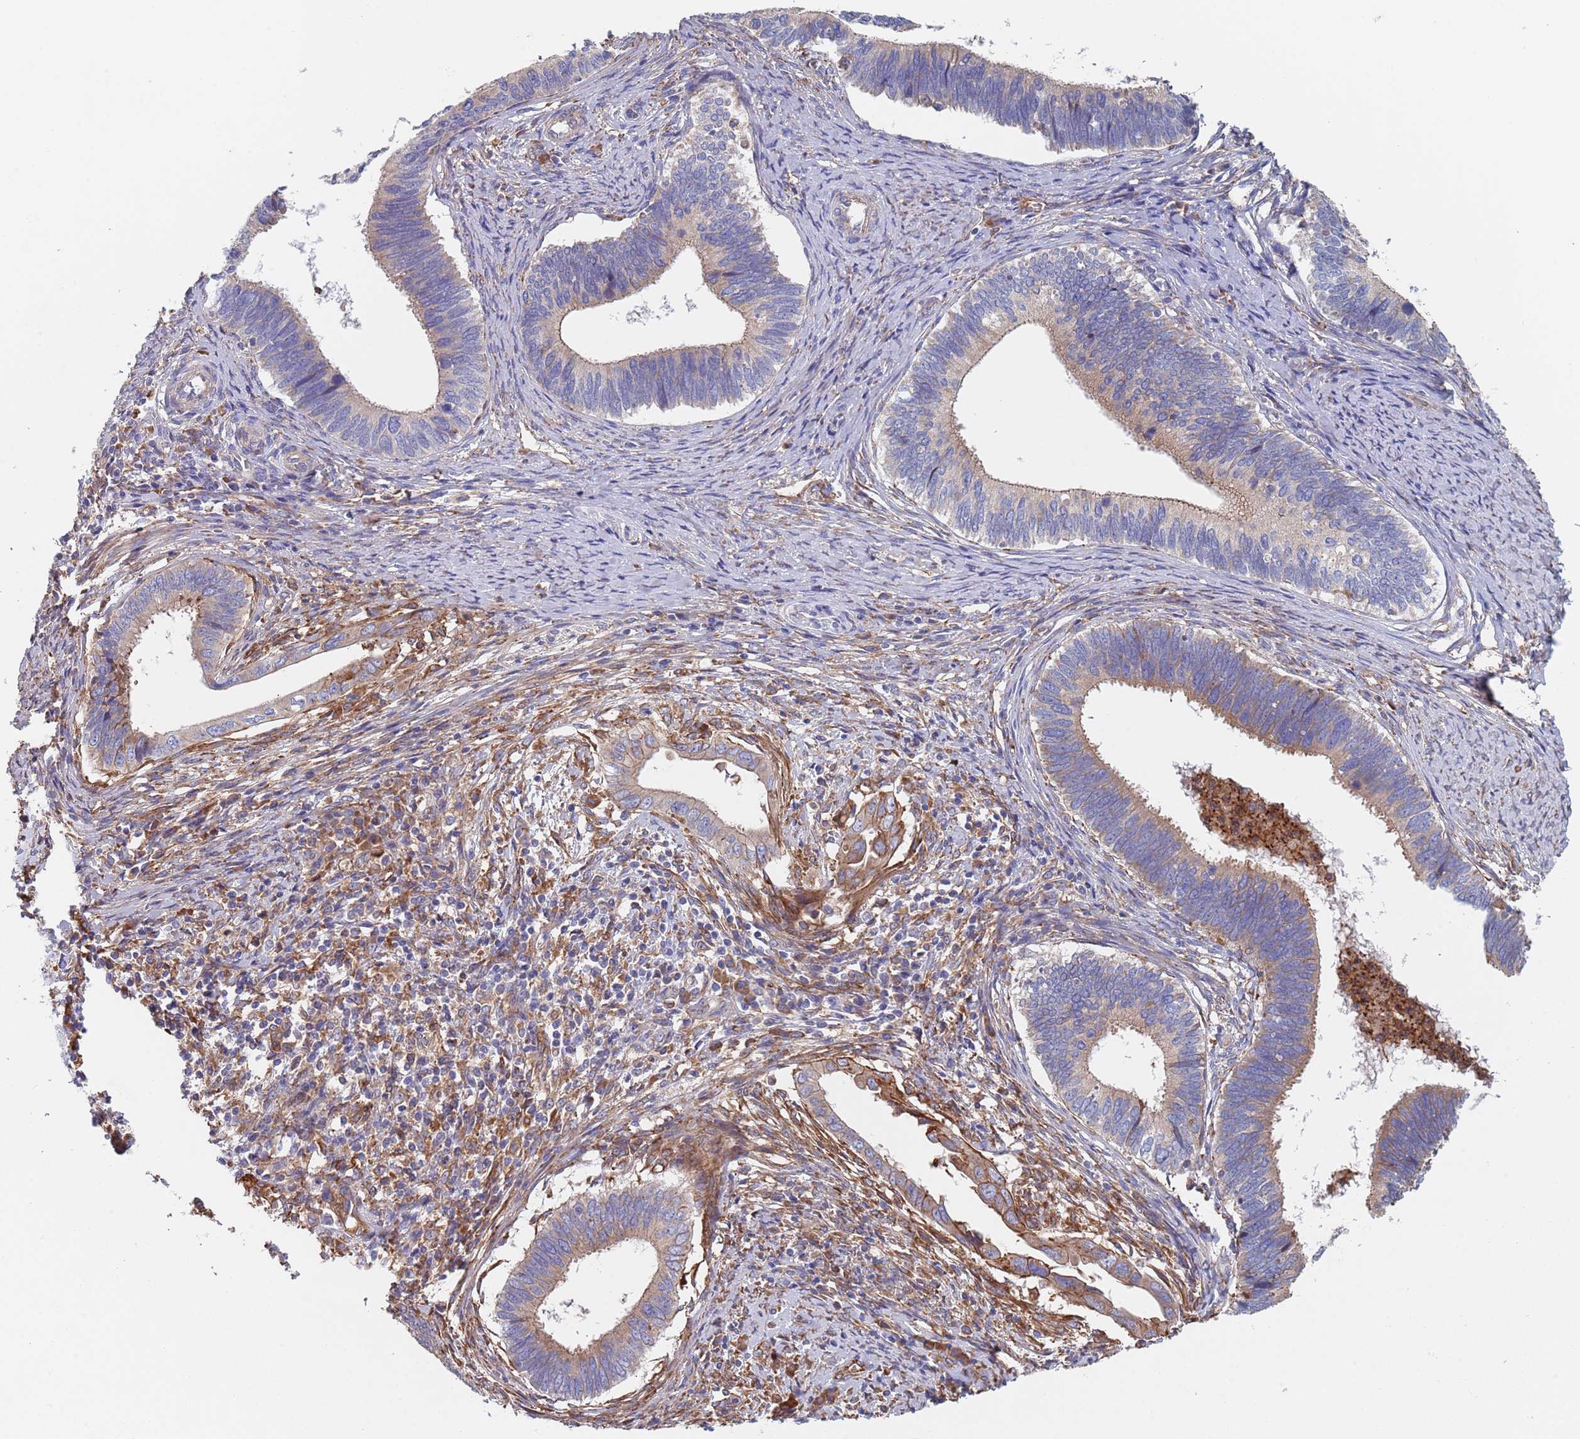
{"staining": {"intensity": "weak", "quantity": "25%-75%", "location": "cytoplasmic/membranous"}, "tissue": "cervical cancer", "cell_type": "Tumor cells", "image_type": "cancer", "snomed": [{"axis": "morphology", "description": "Adenocarcinoma, NOS"}, {"axis": "topography", "description": "Cervix"}], "caption": "Immunohistochemical staining of cervical cancer exhibits low levels of weak cytoplasmic/membranous protein staining in approximately 25%-75% of tumor cells.", "gene": "DCUN1D3", "patient": {"sex": "female", "age": 42}}